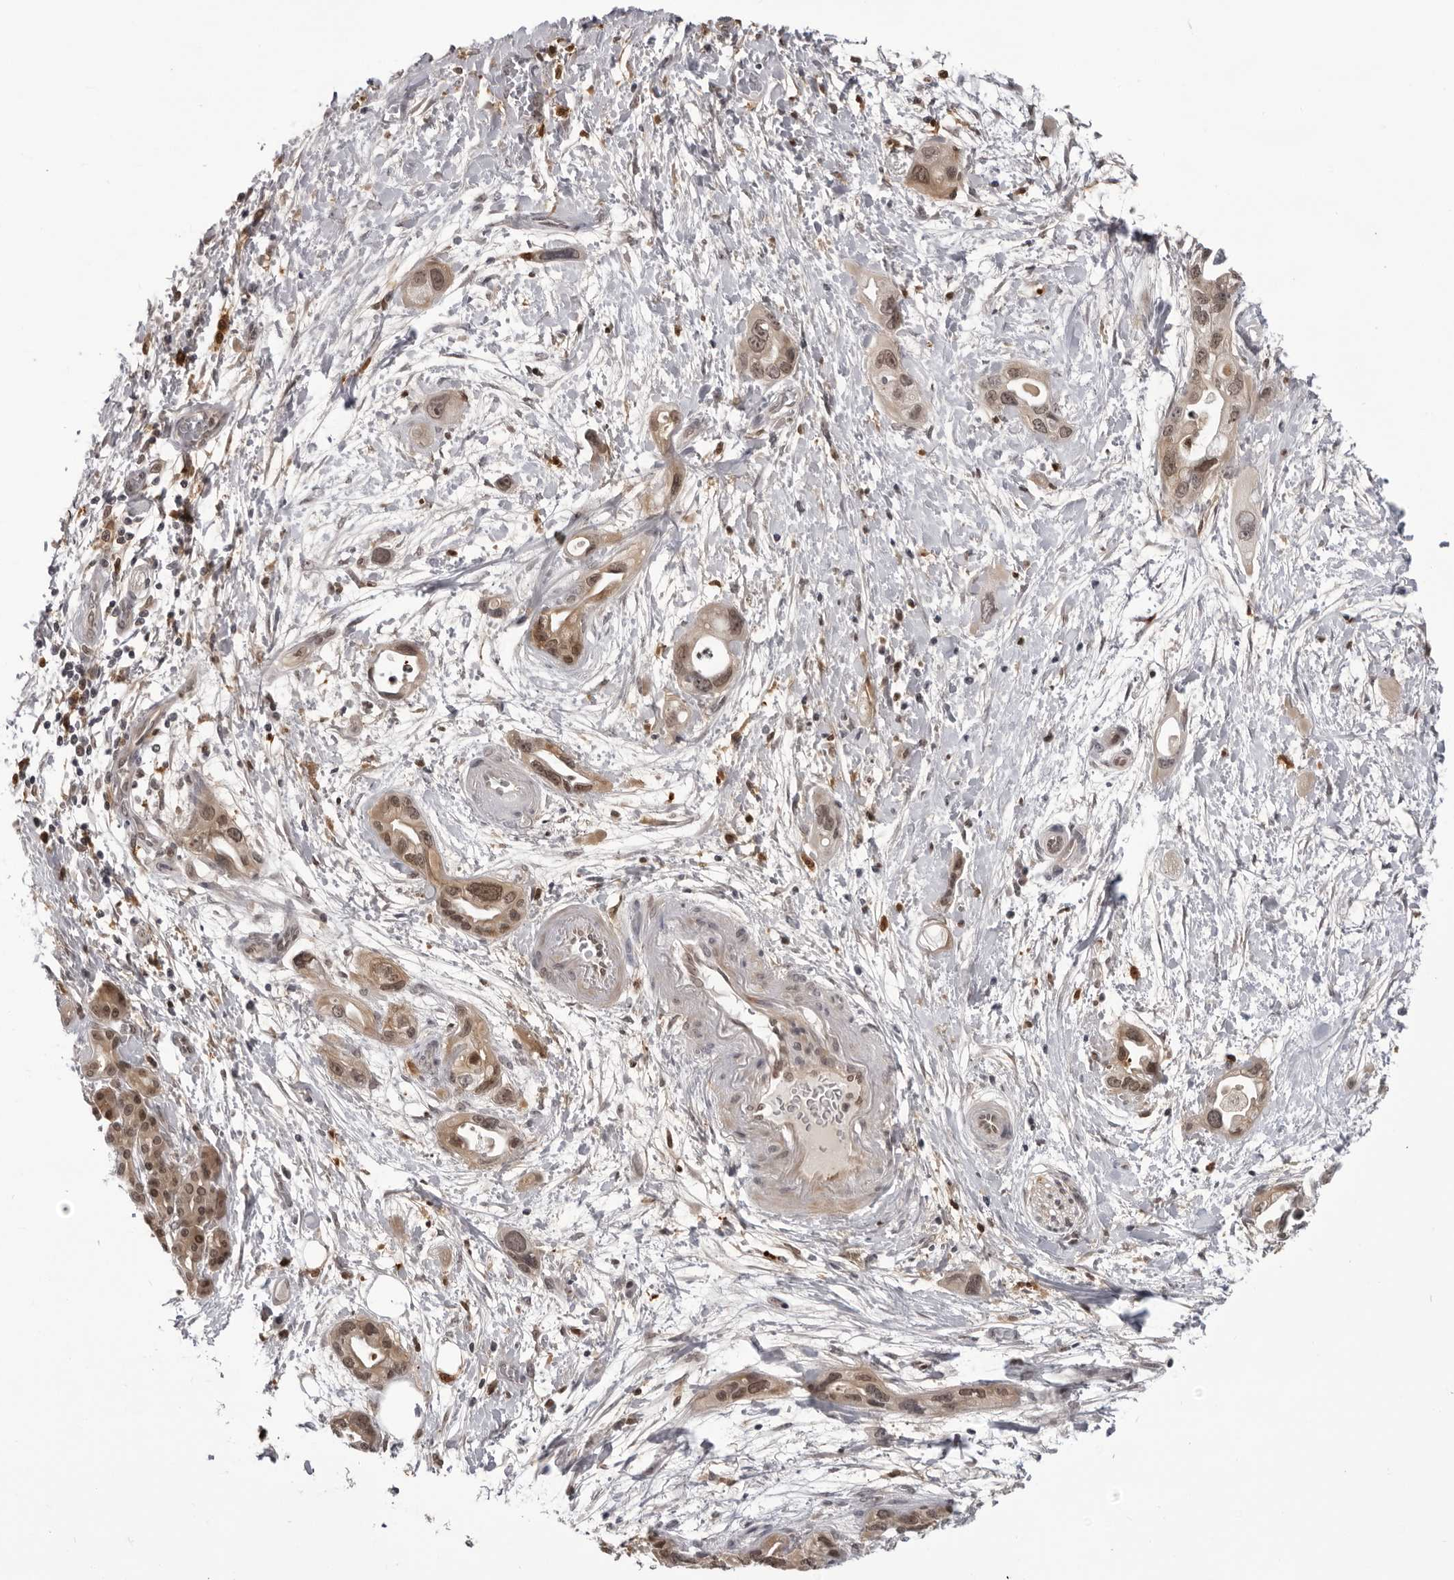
{"staining": {"intensity": "moderate", "quantity": ">75%", "location": "nuclear"}, "tissue": "pancreatic cancer", "cell_type": "Tumor cells", "image_type": "cancer", "snomed": [{"axis": "morphology", "description": "Adenocarcinoma, NOS"}, {"axis": "topography", "description": "Pancreas"}], "caption": "Pancreatic adenocarcinoma stained with a brown dye reveals moderate nuclear positive expression in about >75% of tumor cells.", "gene": "SRGAP2", "patient": {"sex": "female", "age": 77}}